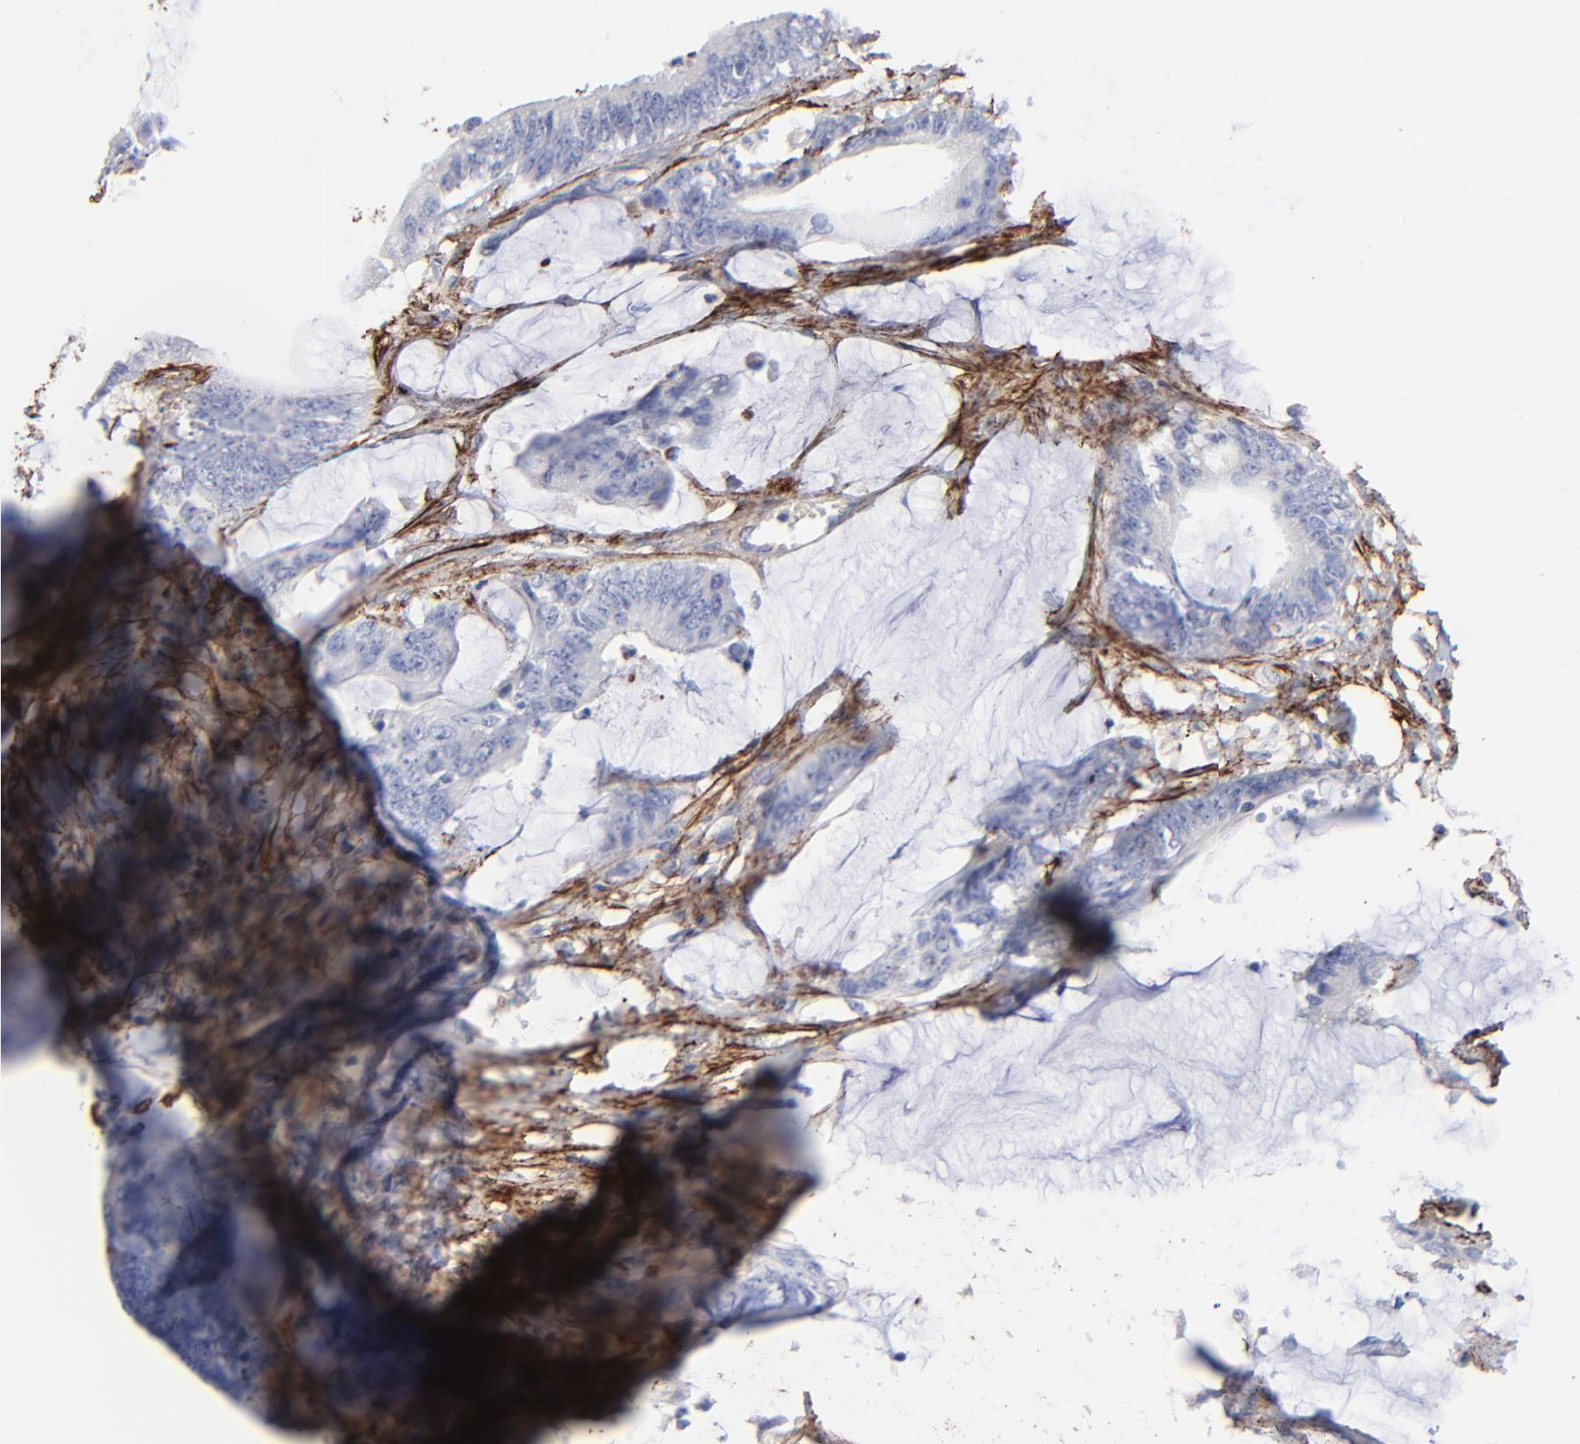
{"staining": {"intensity": "negative", "quantity": "none", "location": "none"}, "tissue": "colorectal cancer", "cell_type": "Tumor cells", "image_type": "cancer", "snomed": [{"axis": "morphology", "description": "Adenocarcinoma, NOS"}, {"axis": "topography", "description": "Rectum"}], "caption": "Colorectal cancer was stained to show a protein in brown. There is no significant staining in tumor cells.", "gene": "FBLN2", "patient": {"sex": "female", "age": 66}}